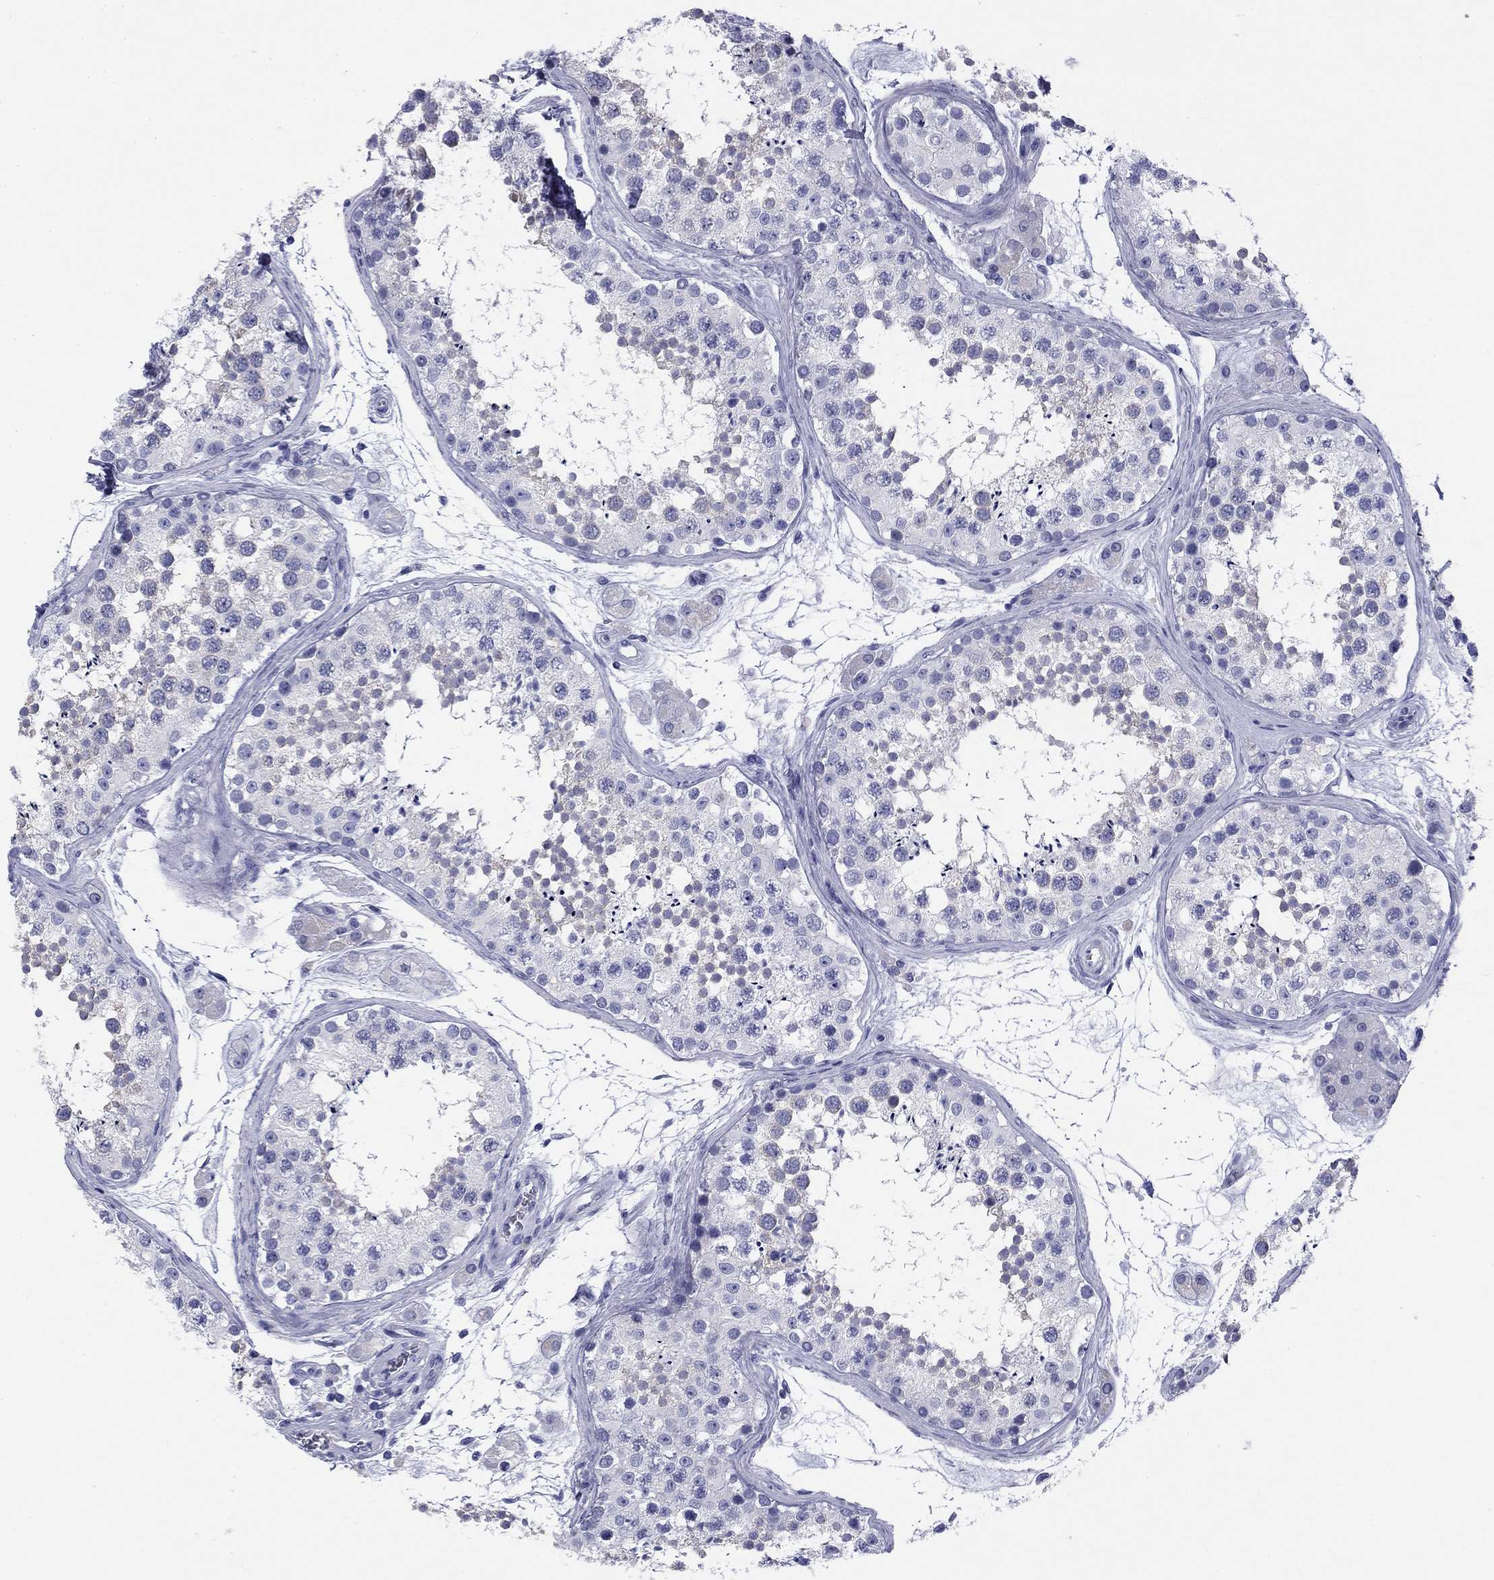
{"staining": {"intensity": "negative", "quantity": "none", "location": "none"}, "tissue": "testis", "cell_type": "Cells in seminiferous ducts", "image_type": "normal", "snomed": [{"axis": "morphology", "description": "Normal tissue, NOS"}, {"axis": "topography", "description": "Testis"}], "caption": "This is a photomicrograph of immunohistochemistry (IHC) staining of normal testis, which shows no expression in cells in seminiferous ducts.", "gene": "ABCC2", "patient": {"sex": "male", "age": 41}}